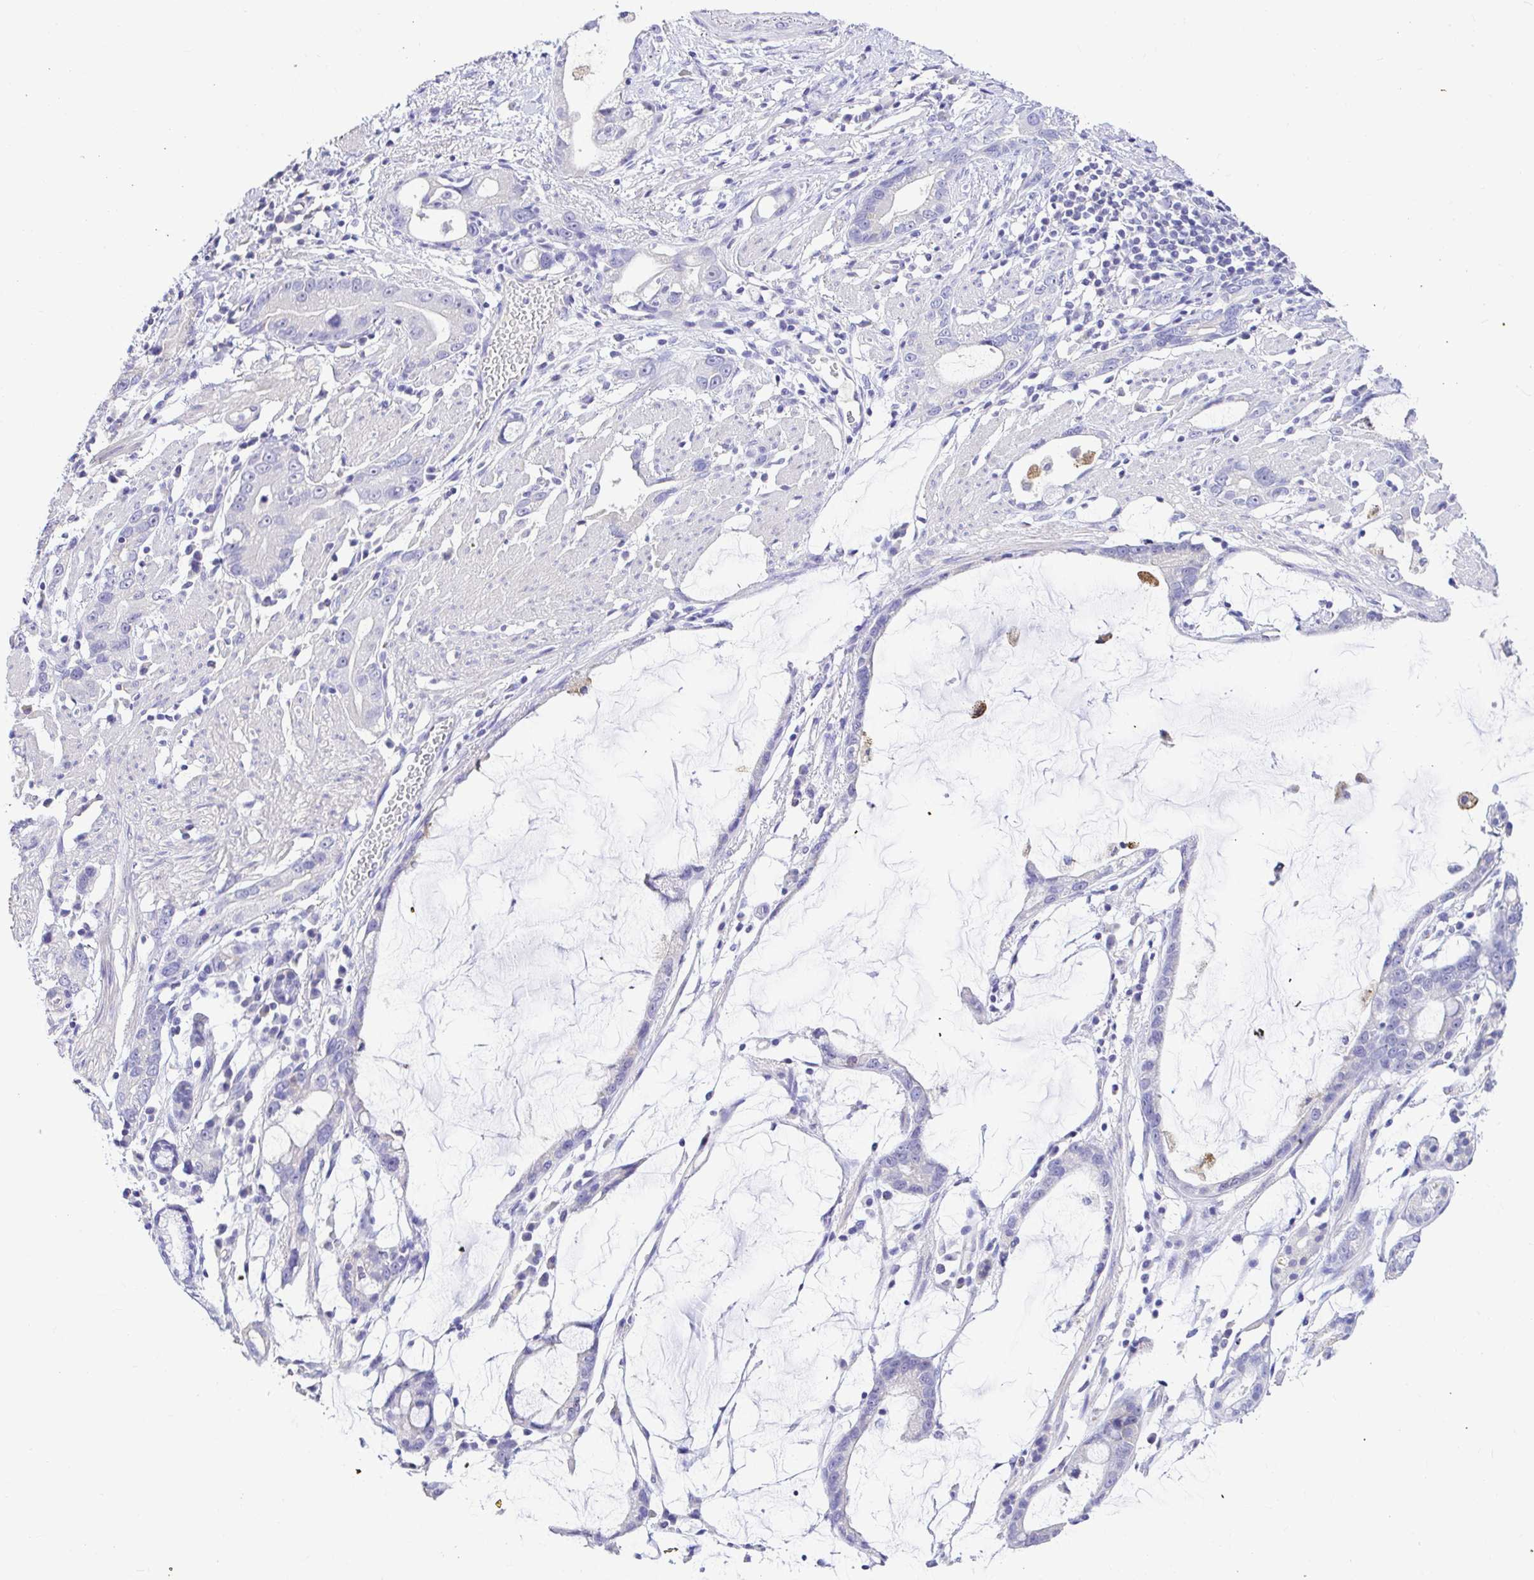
{"staining": {"intensity": "negative", "quantity": "none", "location": "none"}, "tissue": "stomach cancer", "cell_type": "Tumor cells", "image_type": "cancer", "snomed": [{"axis": "morphology", "description": "Adenocarcinoma, NOS"}, {"axis": "topography", "description": "Stomach"}], "caption": "Stomach adenocarcinoma was stained to show a protein in brown. There is no significant positivity in tumor cells. Brightfield microscopy of IHC stained with DAB (brown) and hematoxylin (blue), captured at high magnification.", "gene": "CDO1", "patient": {"sex": "male", "age": 55}}